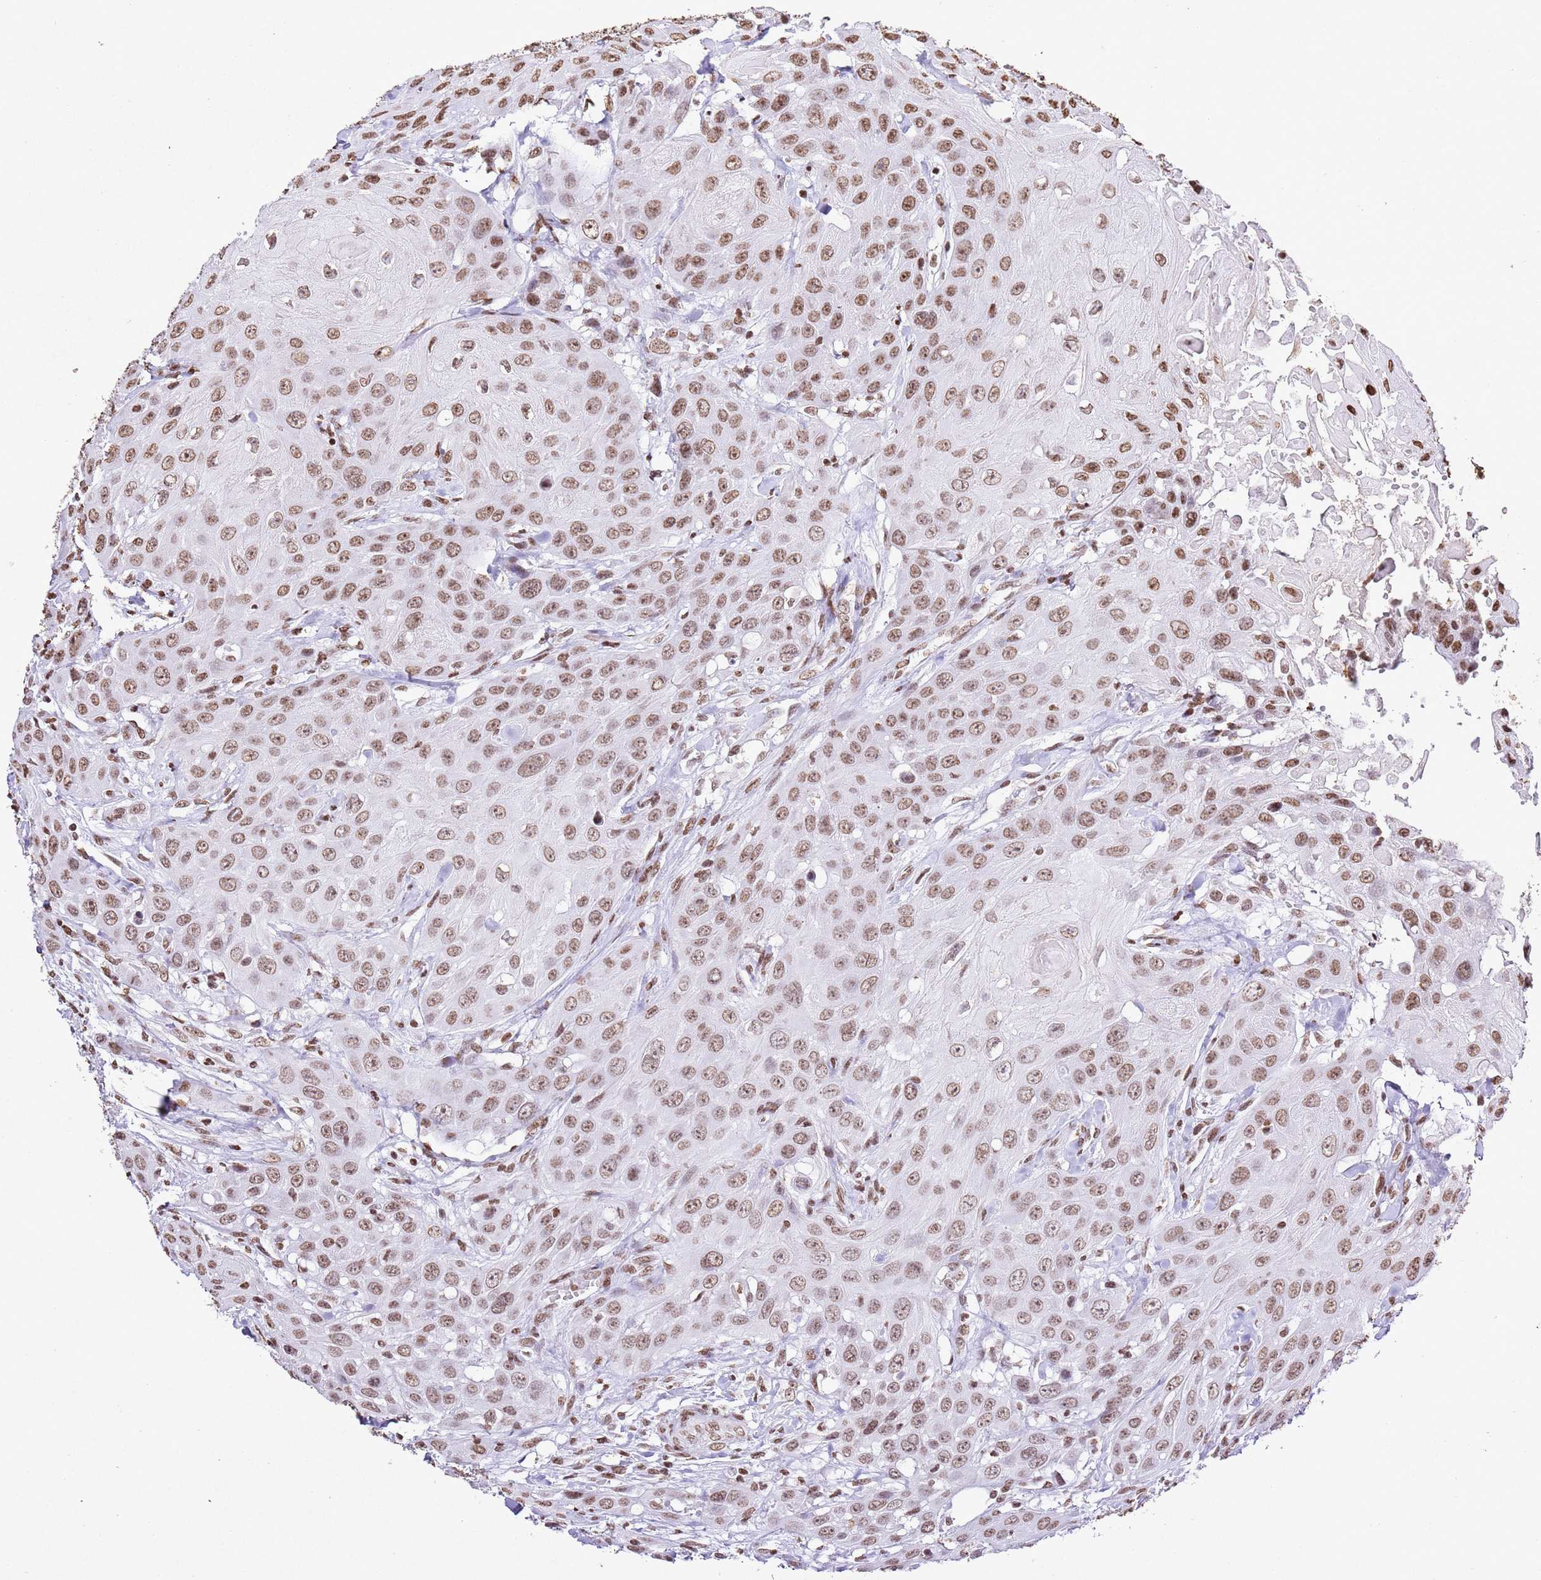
{"staining": {"intensity": "moderate", "quantity": ">75%", "location": "nuclear"}, "tissue": "head and neck cancer", "cell_type": "Tumor cells", "image_type": "cancer", "snomed": [{"axis": "morphology", "description": "Squamous cell carcinoma, NOS"}, {"axis": "topography", "description": "Head-Neck"}], "caption": "High-power microscopy captured an IHC histopathology image of head and neck cancer, revealing moderate nuclear expression in approximately >75% of tumor cells. (DAB = brown stain, brightfield microscopy at high magnification).", "gene": "BMAL1", "patient": {"sex": "male", "age": 81}}